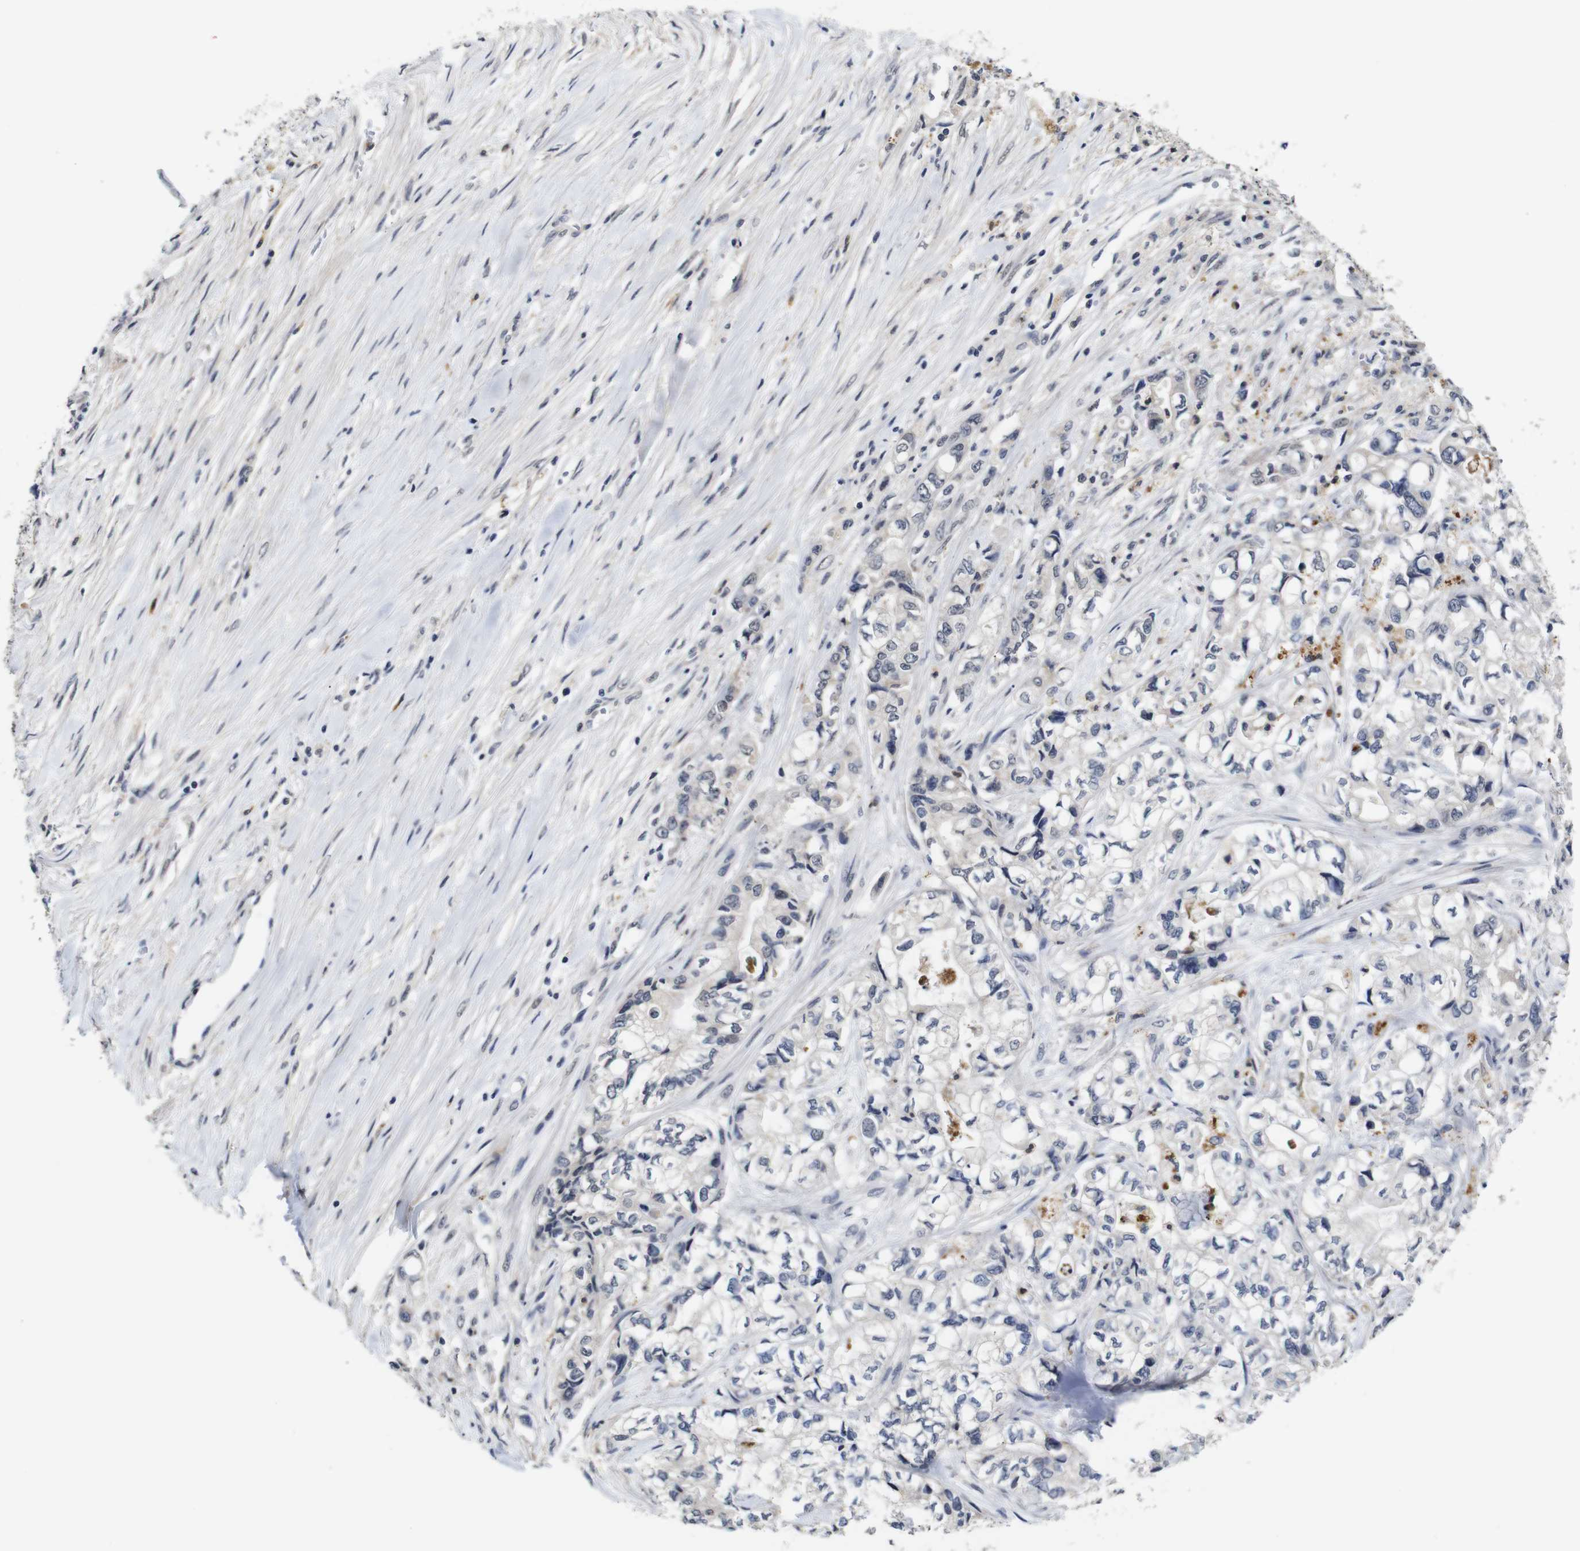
{"staining": {"intensity": "negative", "quantity": "none", "location": "none"}, "tissue": "pancreatic cancer", "cell_type": "Tumor cells", "image_type": "cancer", "snomed": [{"axis": "morphology", "description": "Adenocarcinoma, NOS"}, {"axis": "topography", "description": "Pancreas"}], "caption": "Immunohistochemical staining of pancreatic cancer exhibits no significant staining in tumor cells.", "gene": "NTRK3", "patient": {"sex": "male", "age": 79}}